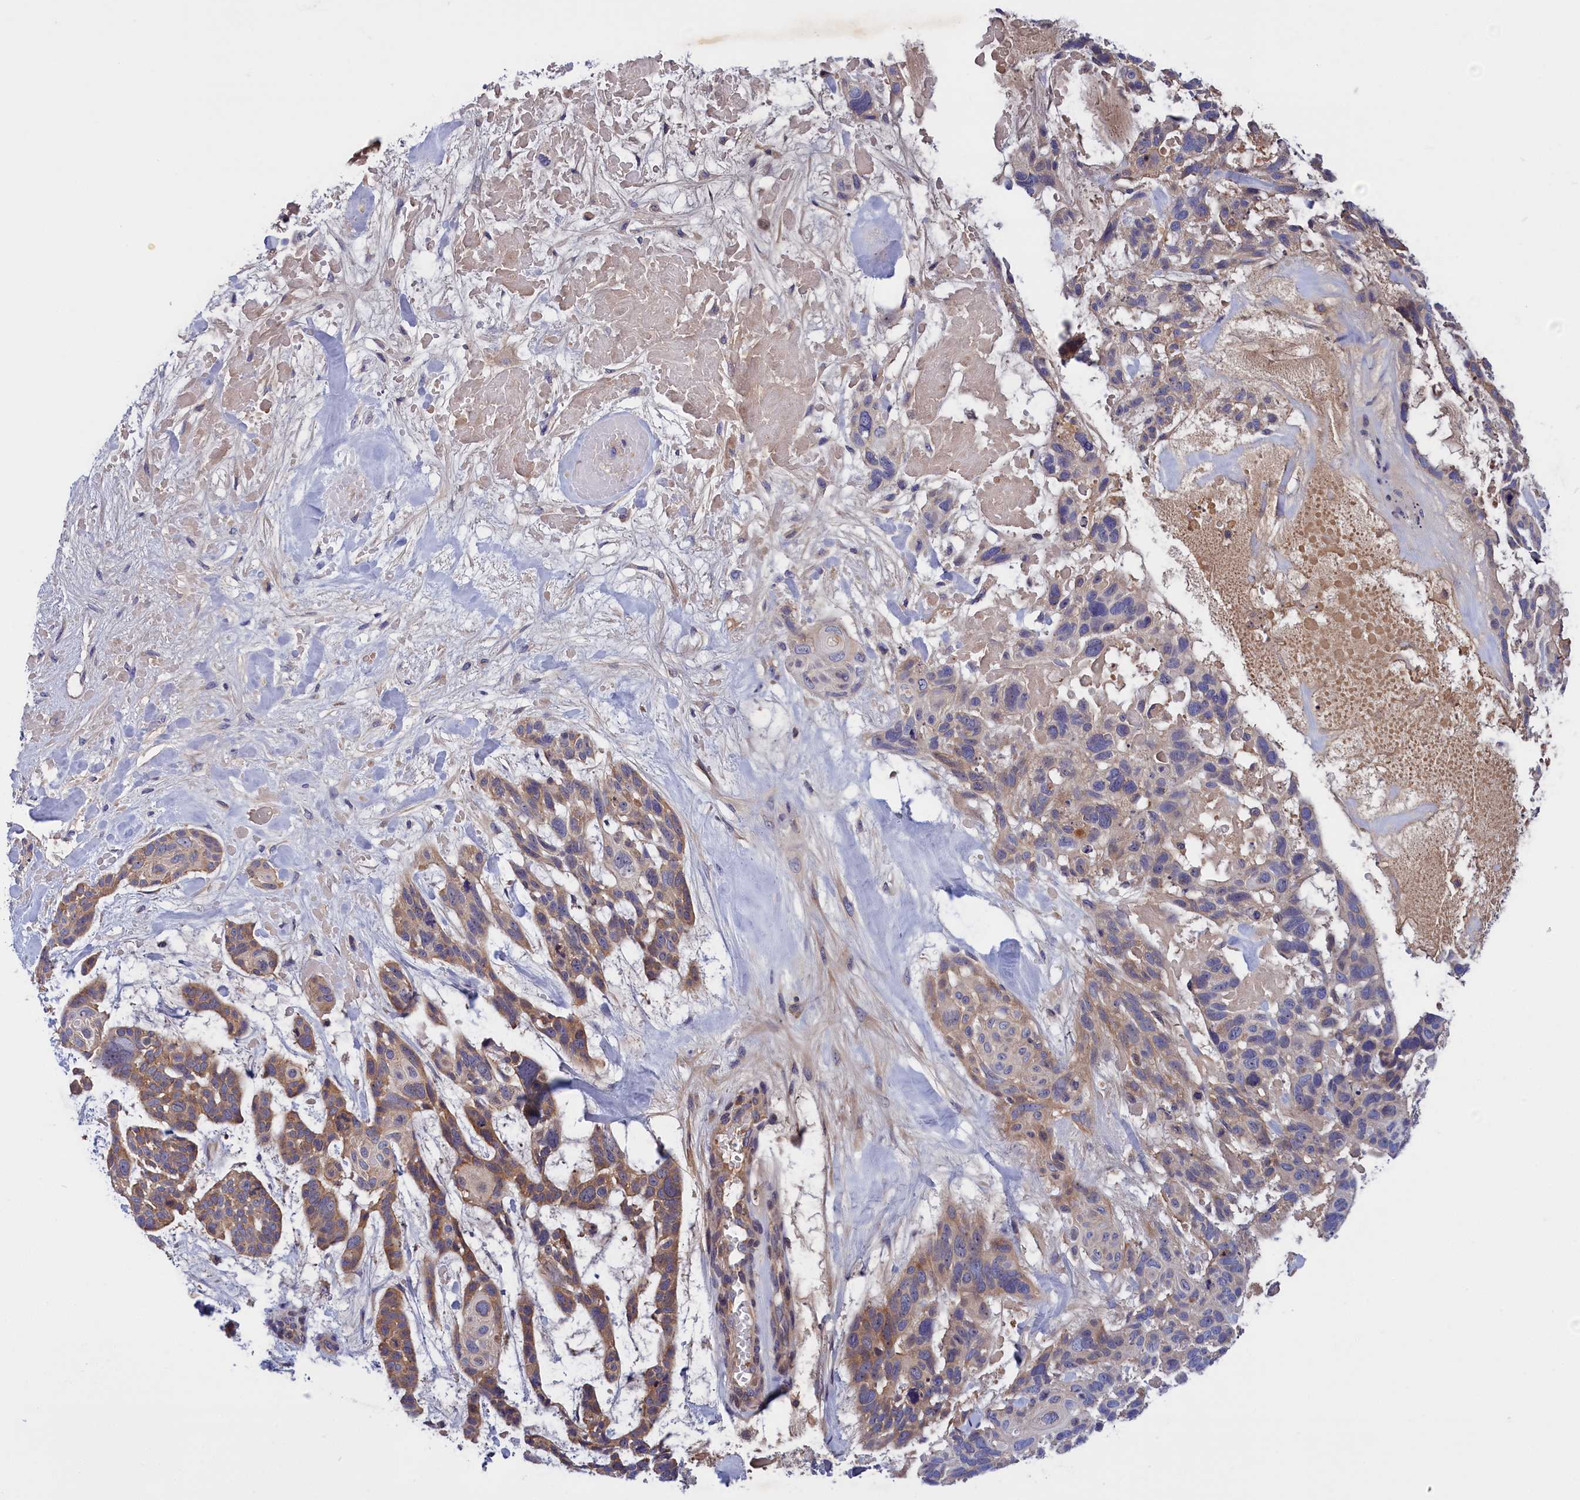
{"staining": {"intensity": "moderate", "quantity": "<25%", "location": "cytoplasmic/membranous"}, "tissue": "skin cancer", "cell_type": "Tumor cells", "image_type": "cancer", "snomed": [{"axis": "morphology", "description": "Basal cell carcinoma"}, {"axis": "topography", "description": "Skin"}], "caption": "Basal cell carcinoma (skin) stained with a brown dye demonstrates moderate cytoplasmic/membranous positive positivity in about <25% of tumor cells.", "gene": "CRACD", "patient": {"sex": "male", "age": 88}}